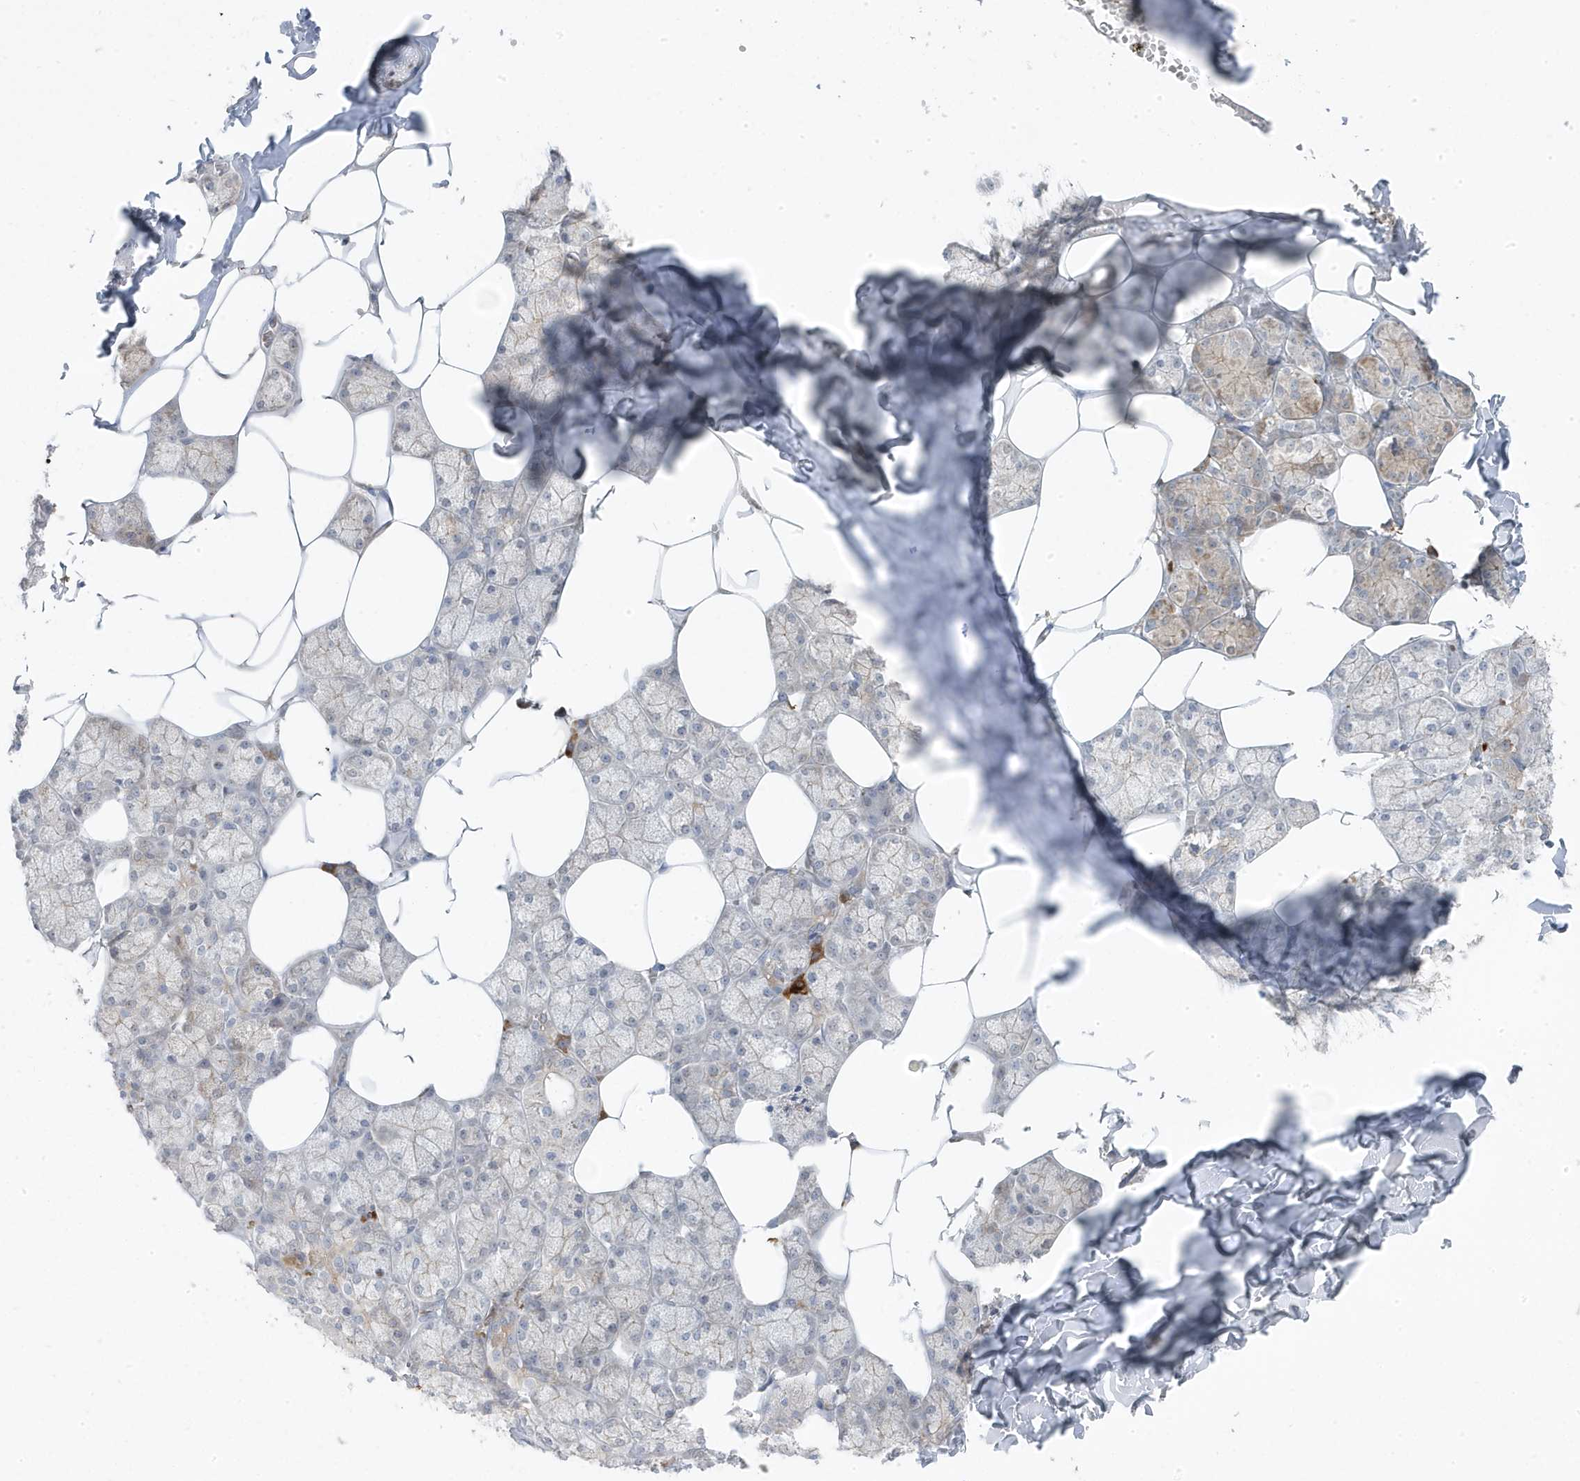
{"staining": {"intensity": "weak", "quantity": "<25%", "location": "cytoplasmic/membranous"}, "tissue": "salivary gland", "cell_type": "Glandular cells", "image_type": "normal", "snomed": [{"axis": "morphology", "description": "Normal tissue, NOS"}, {"axis": "topography", "description": "Salivary gland"}], "caption": "This photomicrograph is of unremarkable salivary gland stained with immunohistochemistry (IHC) to label a protein in brown with the nuclei are counter-stained blue. There is no positivity in glandular cells. (IHC, brightfield microscopy, high magnification).", "gene": "ZNF654", "patient": {"sex": "male", "age": 62}}